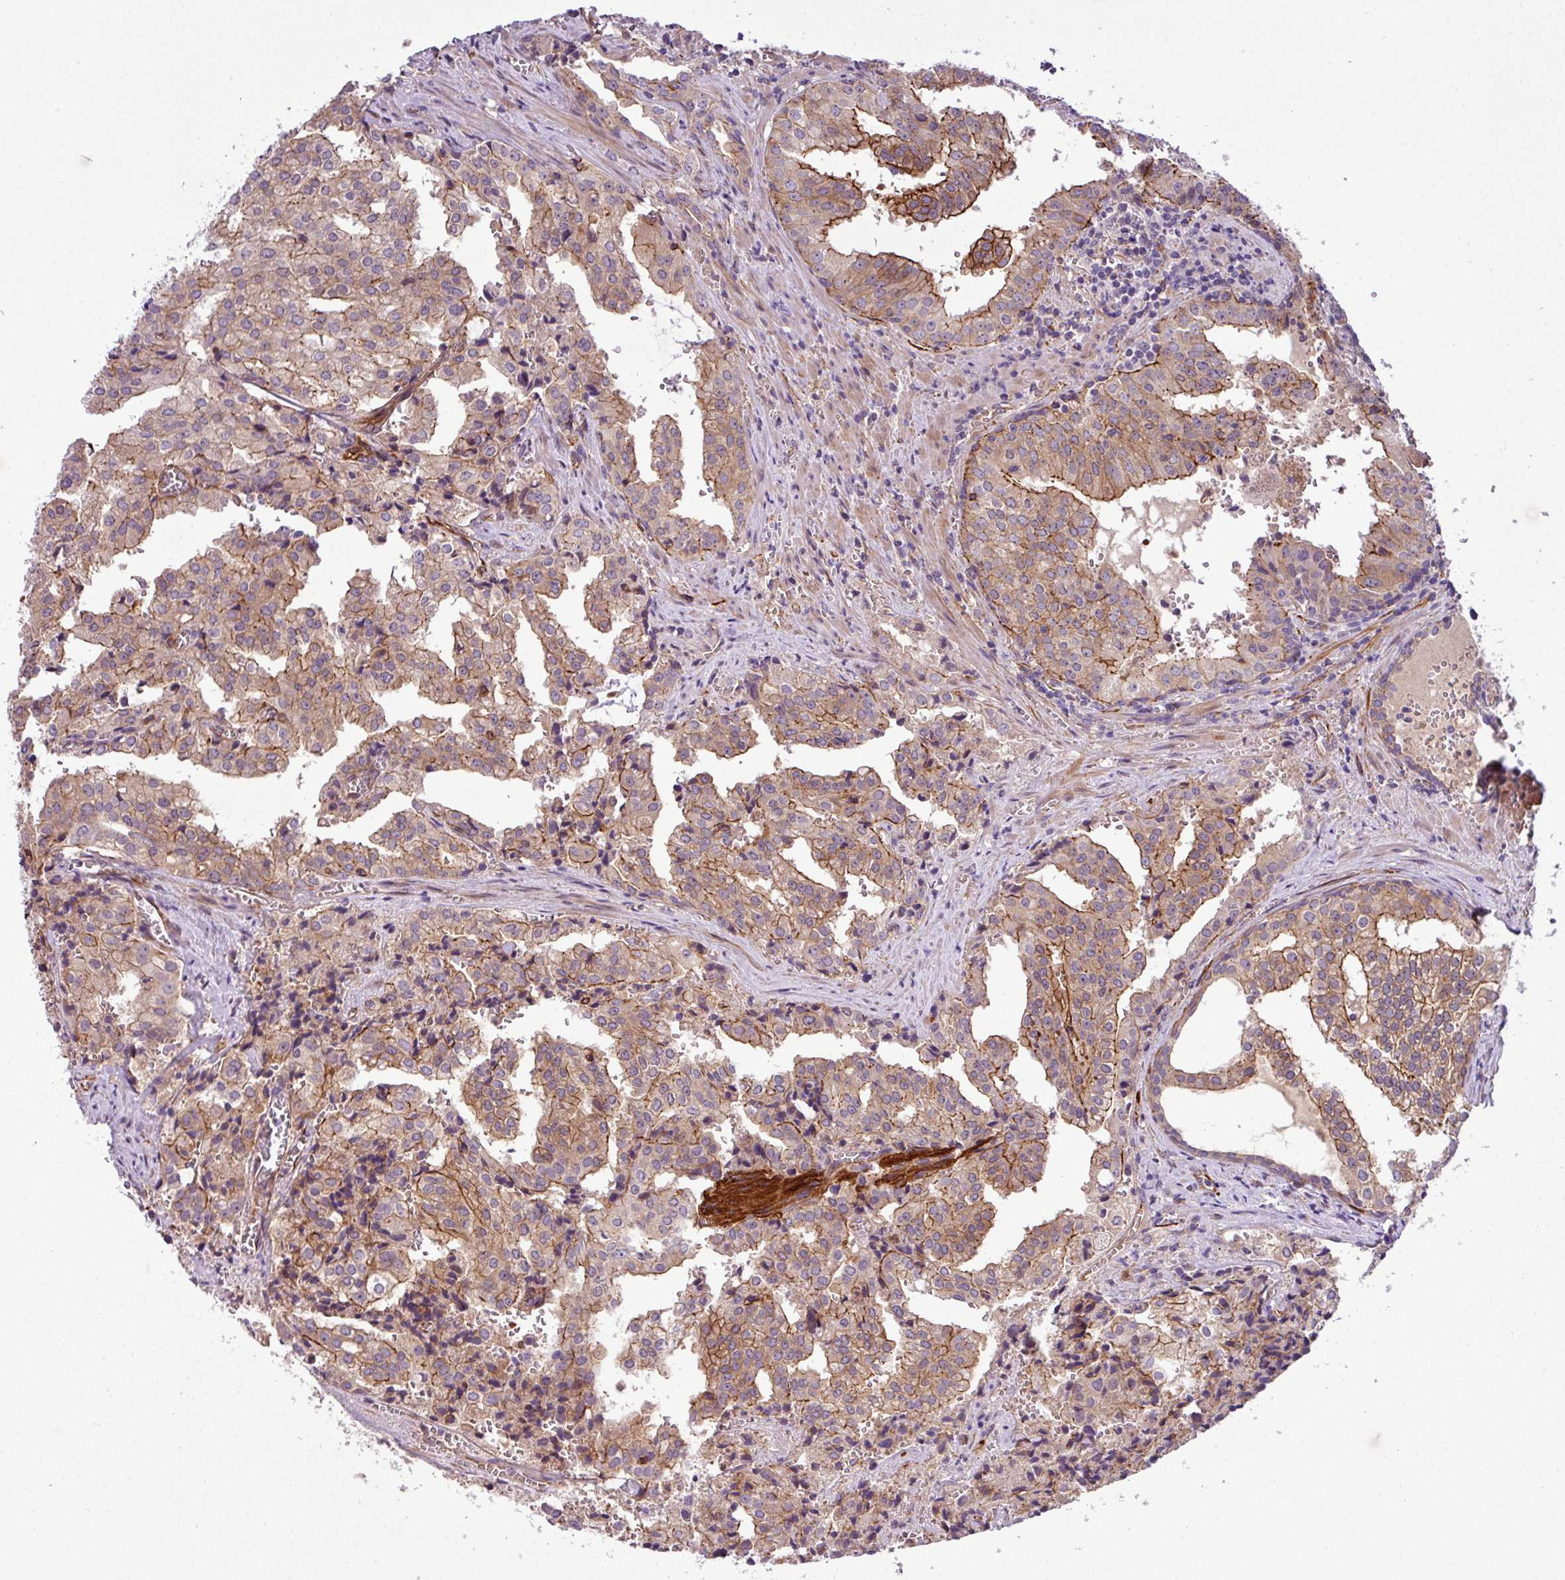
{"staining": {"intensity": "moderate", "quantity": "25%-75%", "location": "cytoplasmic/membranous"}, "tissue": "prostate cancer", "cell_type": "Tumor cells", "image_type": "cancer", "snomed": [{"axis": "morphology", "description": "Adenocarcinoma, High grade"}, {"axis": "topography", "description": "Prostate"}], "caption": "The histopathology image exhibits staining of adenocarcinoma (high-grade) (prostate), revealing moderate cytoplasmic/membranous protein positivity (brown color) within tumor cells.", "gene": "PARD6A", "patient": {"sex": "male", "age": 68}}